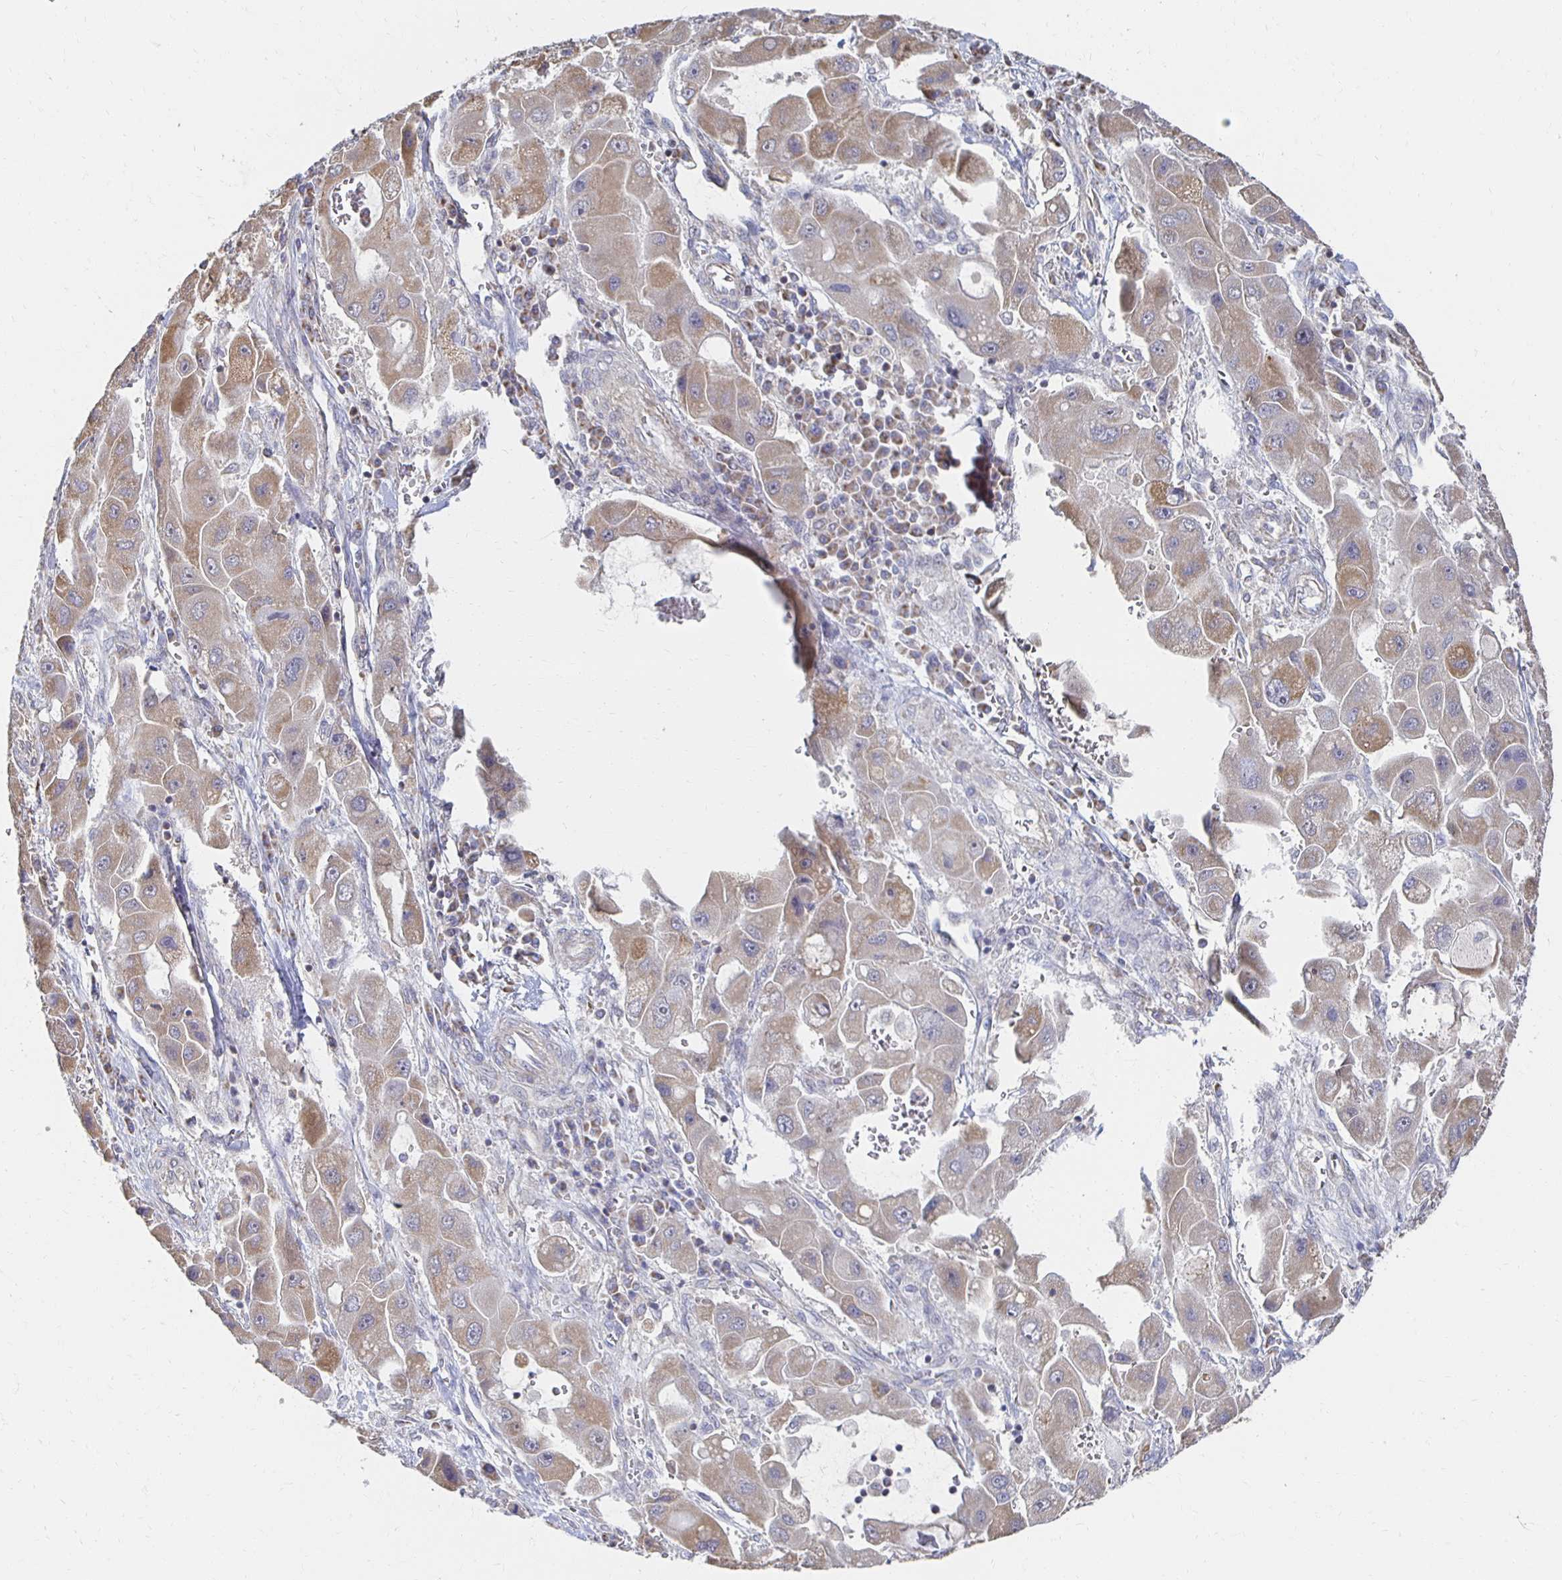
{"staining": {"intensity": "weak", "quantity": "25%-75%", "location": "cytoplasmic/membranous"}, "tissue": "liver cancer", "cell_type": "Tumor cells", "image_type": "cancer", "snomed": [{"axis": "morphology", "description": "Carcinoma, Hepatocellular, NOS"}, {"axis": "topography", "description": "Liver"}], "caption": "Human liver cancer (hepatocellular carcinoma) stained with a brown dye demonstrates weak cytoplasmic/membranous positive staining in approximately 25%-75% of tumor cells.", "gene": "NKX2-8", "patient": {"sex": "male", "age": 24}}